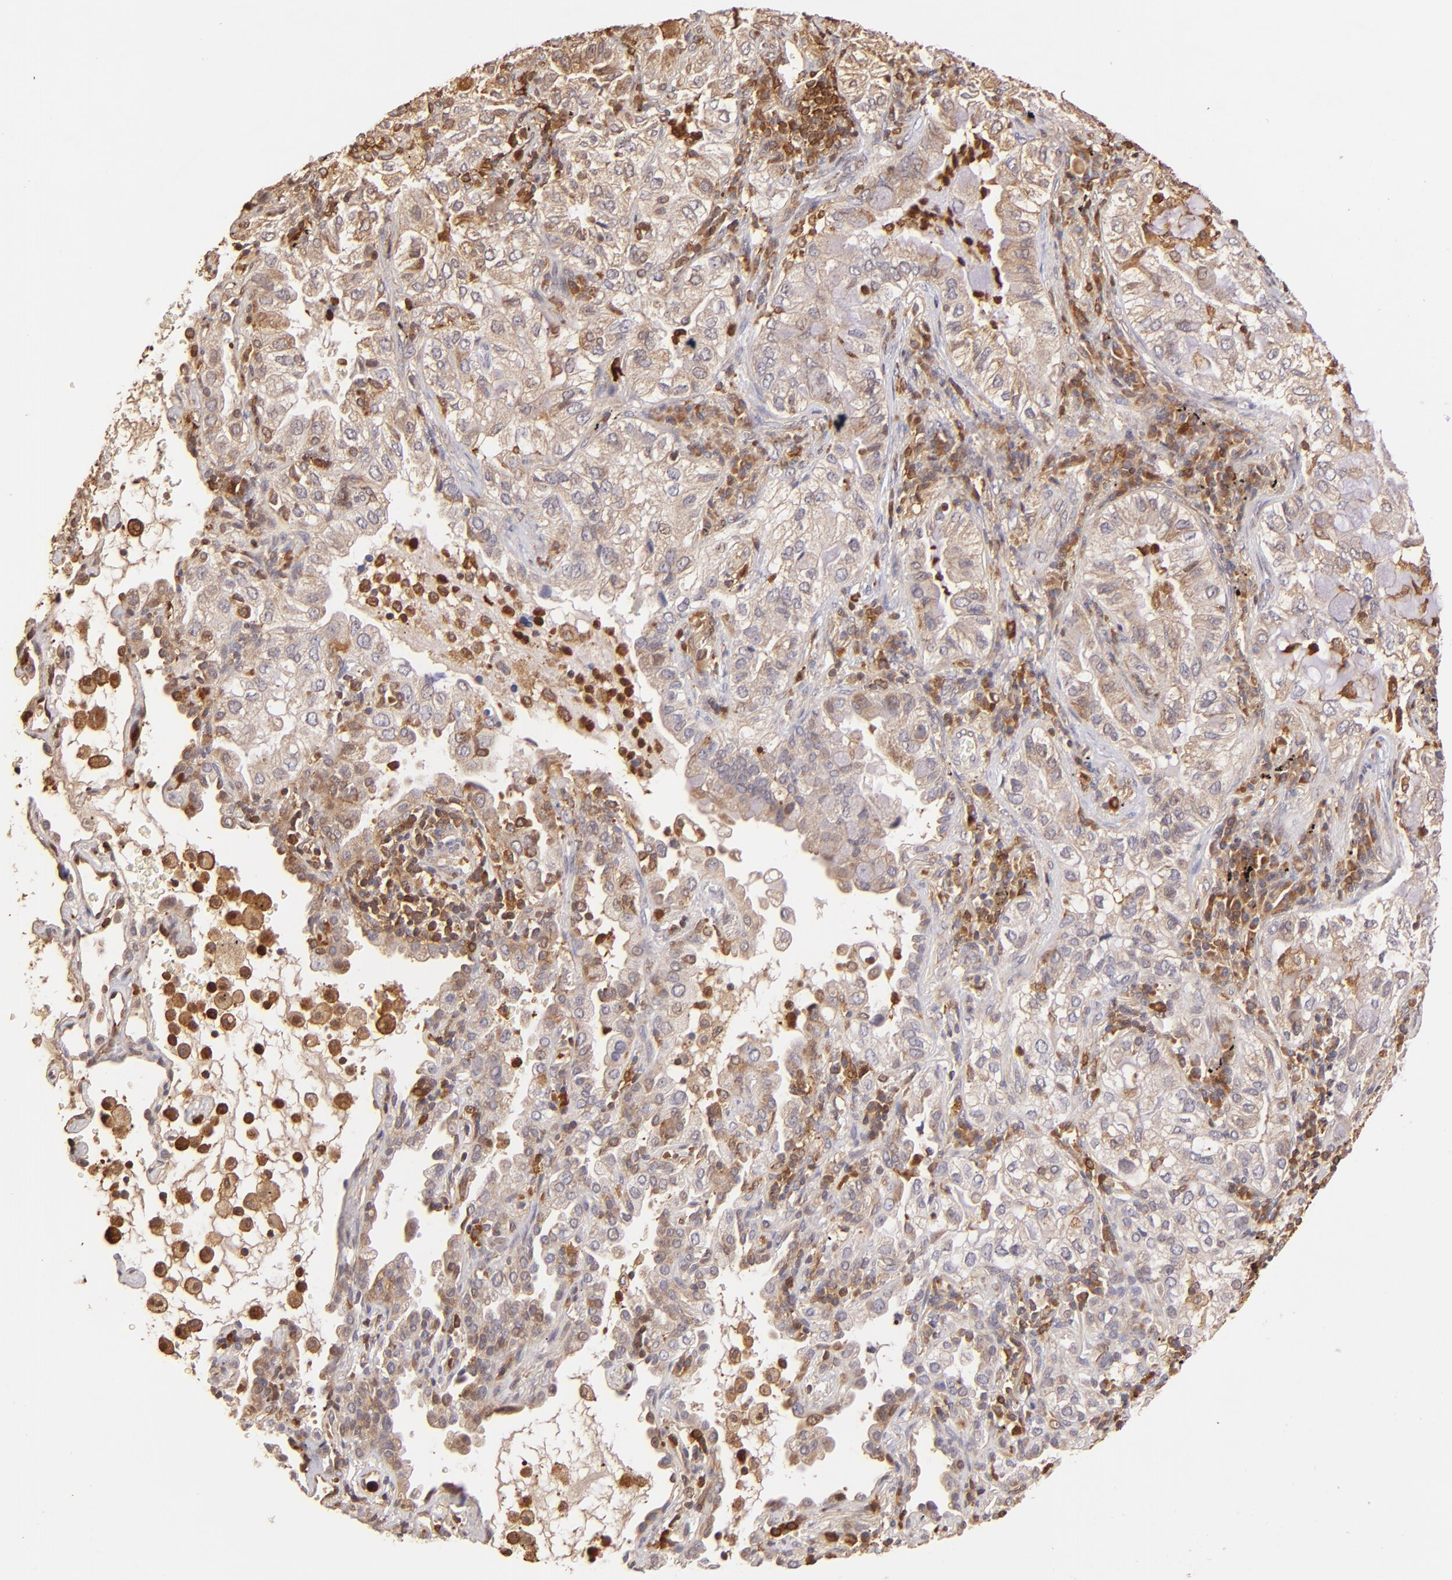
{"staining": {"intensity": "moderate", "quantity": "25%-75%", "location": "cytoplasmic/membranous"}, "tissue": "lung cancer", "cell_type": "Tumor cells", "image_type": "cancer", "snomed": [{"axis": "morphology", "description": "Adenocarcinoma, NOS"}, {"axis": "topography", "description": "Lung"}], "caption": "Immunohistochemical staining of adenocarcinoma (lung) shows medium levels of moderate cytoplasmic/membranous protein expression in approximately 25%-75% of tumor cells. The staining was performed using DAB to visualize the protein expression in brown, while the nuclei were stained in blue with hematoxylin (Magnification: 20x).", "gene": "BTK", "patient": {"sex": "female", "age": 50}}